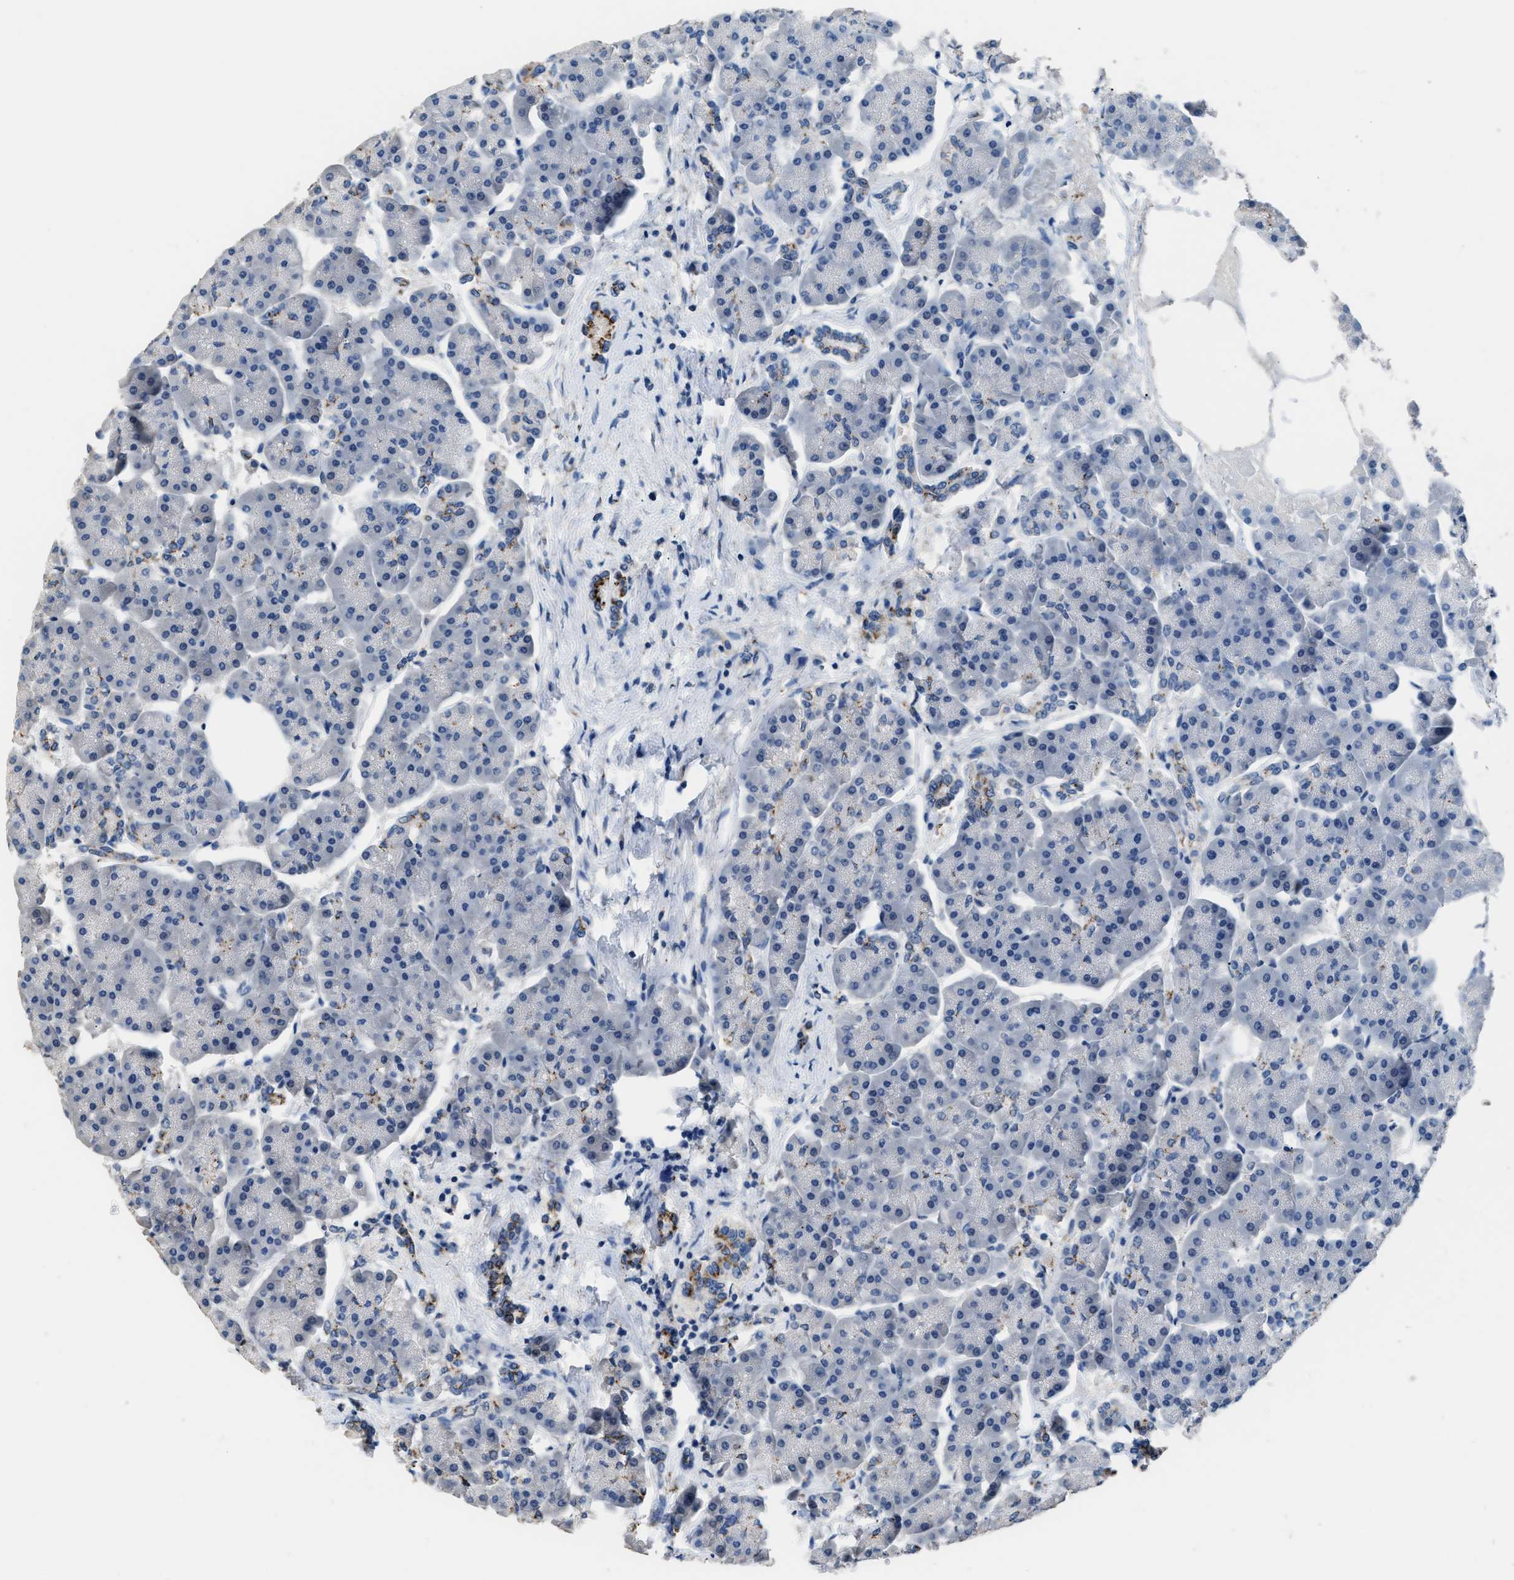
{"staining": {"intensity": "moderate", "quantity": "<25%", "location": "cytoplasmic/membranous"}, "tissue": "pancreas", "cell_type": "Exocrine glandular cells", "image_type": "normal", "snomed": [{"axis": "morphology", "description": "Normal tissue, NOS"}, {"axis": "topography", "description": "Pancreas"}], "caption": "Immunohistochemical staining of unremarkable human pancreas reveals low levels of moderate cytoplasmic/membranous staining in about <25% of exocrine glandular cells. (DAB (3,3'-diaminobenzidine) IHC with brightfield microscopy, high magnification).", "gene": "GOLM1", "patient": {"sex": "female", "age": 70}}